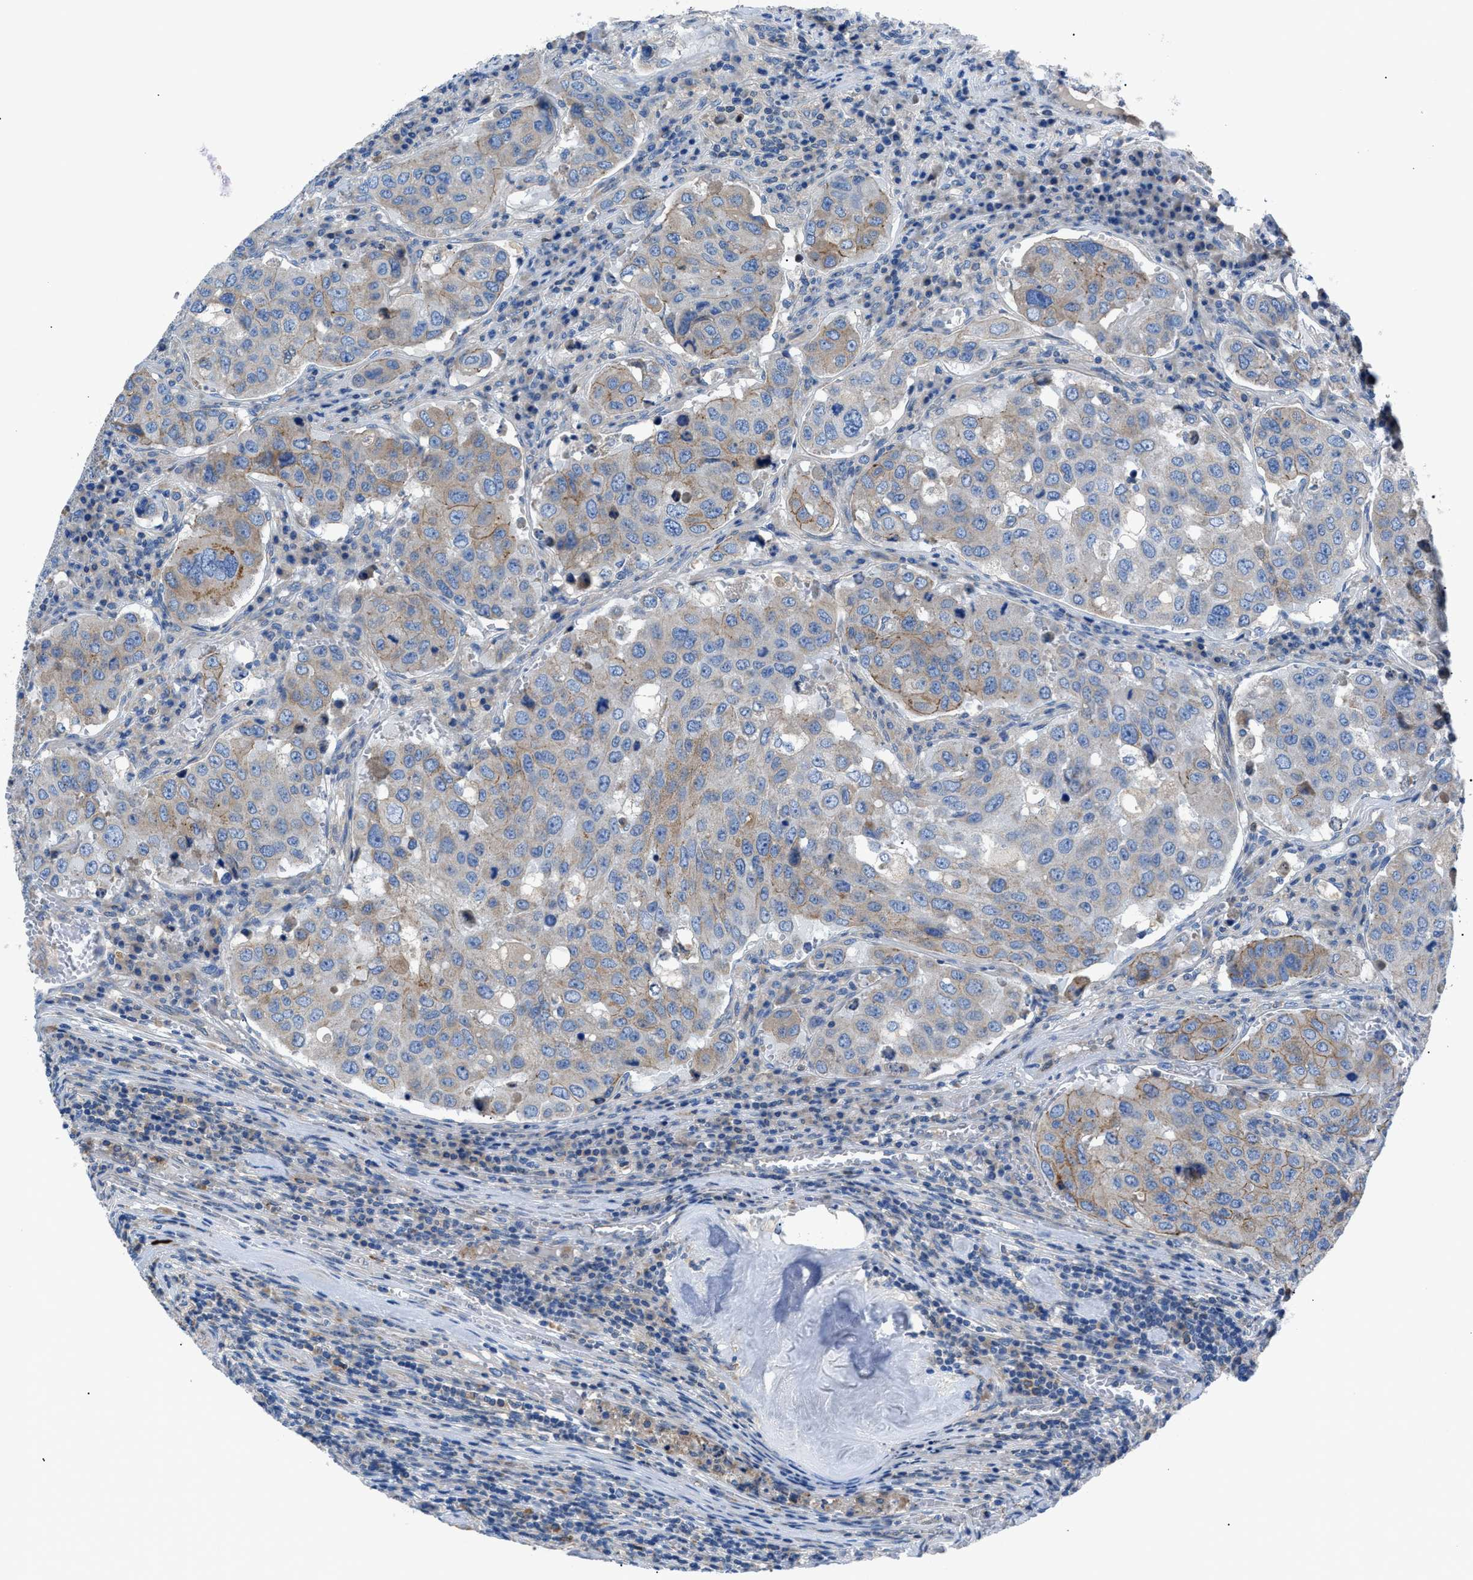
{"staining": {"intensity": "moderate", "quantity": "<25%", "location": "cytoplasmic/membranous"}, "tissue": "urothelial cancer", "cell_type": "Tumor cells", "image_type": "cancer", "snomed": [{"axis": "morphology", "description": "Urothelial carcinoma, High grade"}, {"axis": "topography", "description": "Lymph node"}, {"axis": "topography", "description": "Urinary bladder"}], "caption": "Brown immunohistochemical staining in urothelial cancer demonstrates moderate cytoplasmic/membranous expression in about <25% of tumor cells.", "gene": "ZDHHC24", "patient": {"sex": "male", "age": 51}}